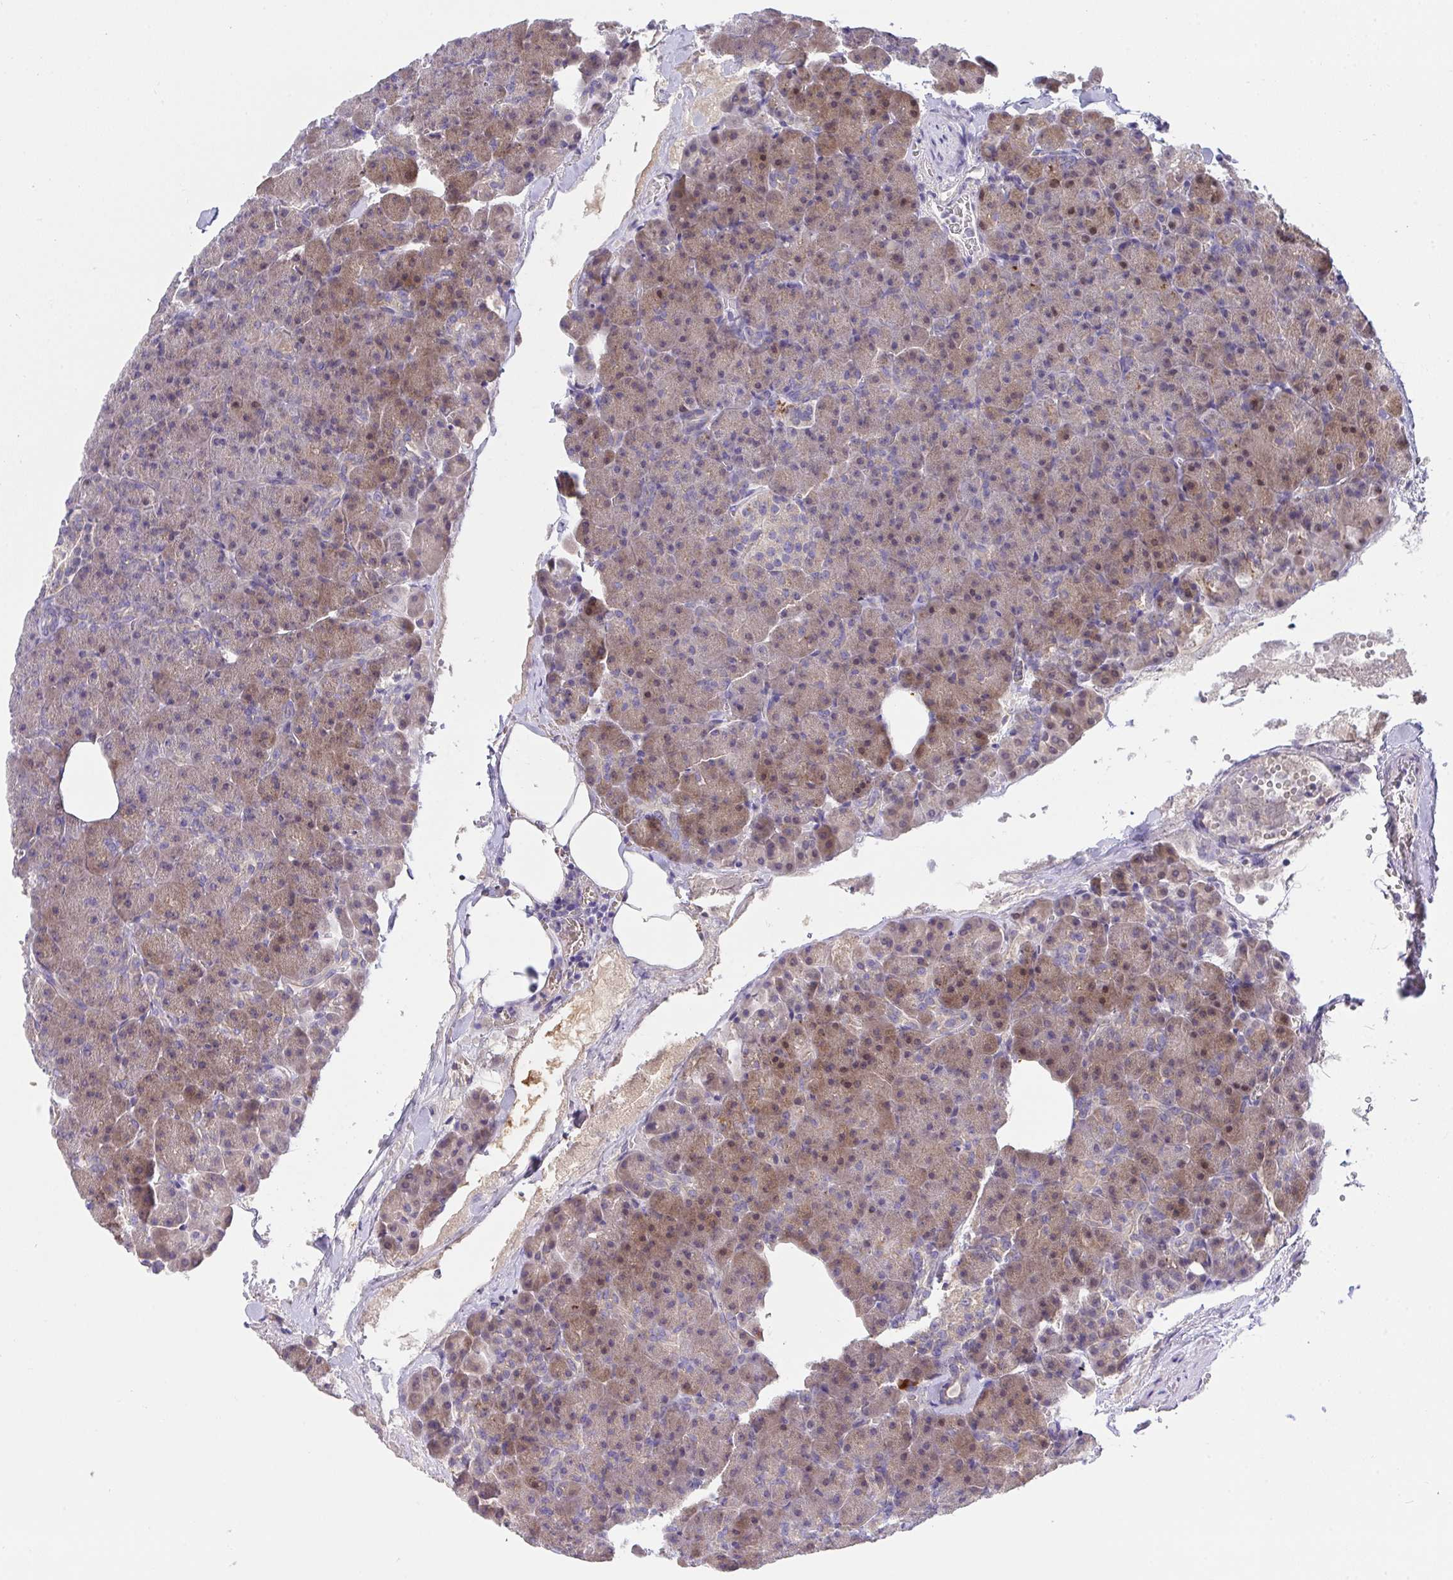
{"staining": {"intensity": "moderate", "quantity": "25%-75%", "location": "cytoplasmic/membranous"}, "tissue": "pancreas", "cell_type": "Exocrine glandular cells", "image_type": "normal", "snomed": [{"axis": "morphology", "description": "Normal tissue, NOS"}, {"axis": "topography", "description": "Pancreas"}], "caption": "Immunohistochemistry (IHC) photomicrograph of unremarkable pancreas: human pancreas stained using immunohistochemistry displays medium levels of moderate protein expression localized specifically in the cytoplasmic/membranous of exocrine glandular cells, appearing as a cytoplasmic/membranous brown color.", "gene": "ZNF581", "patient": {"sex": "female", "age": 74}}